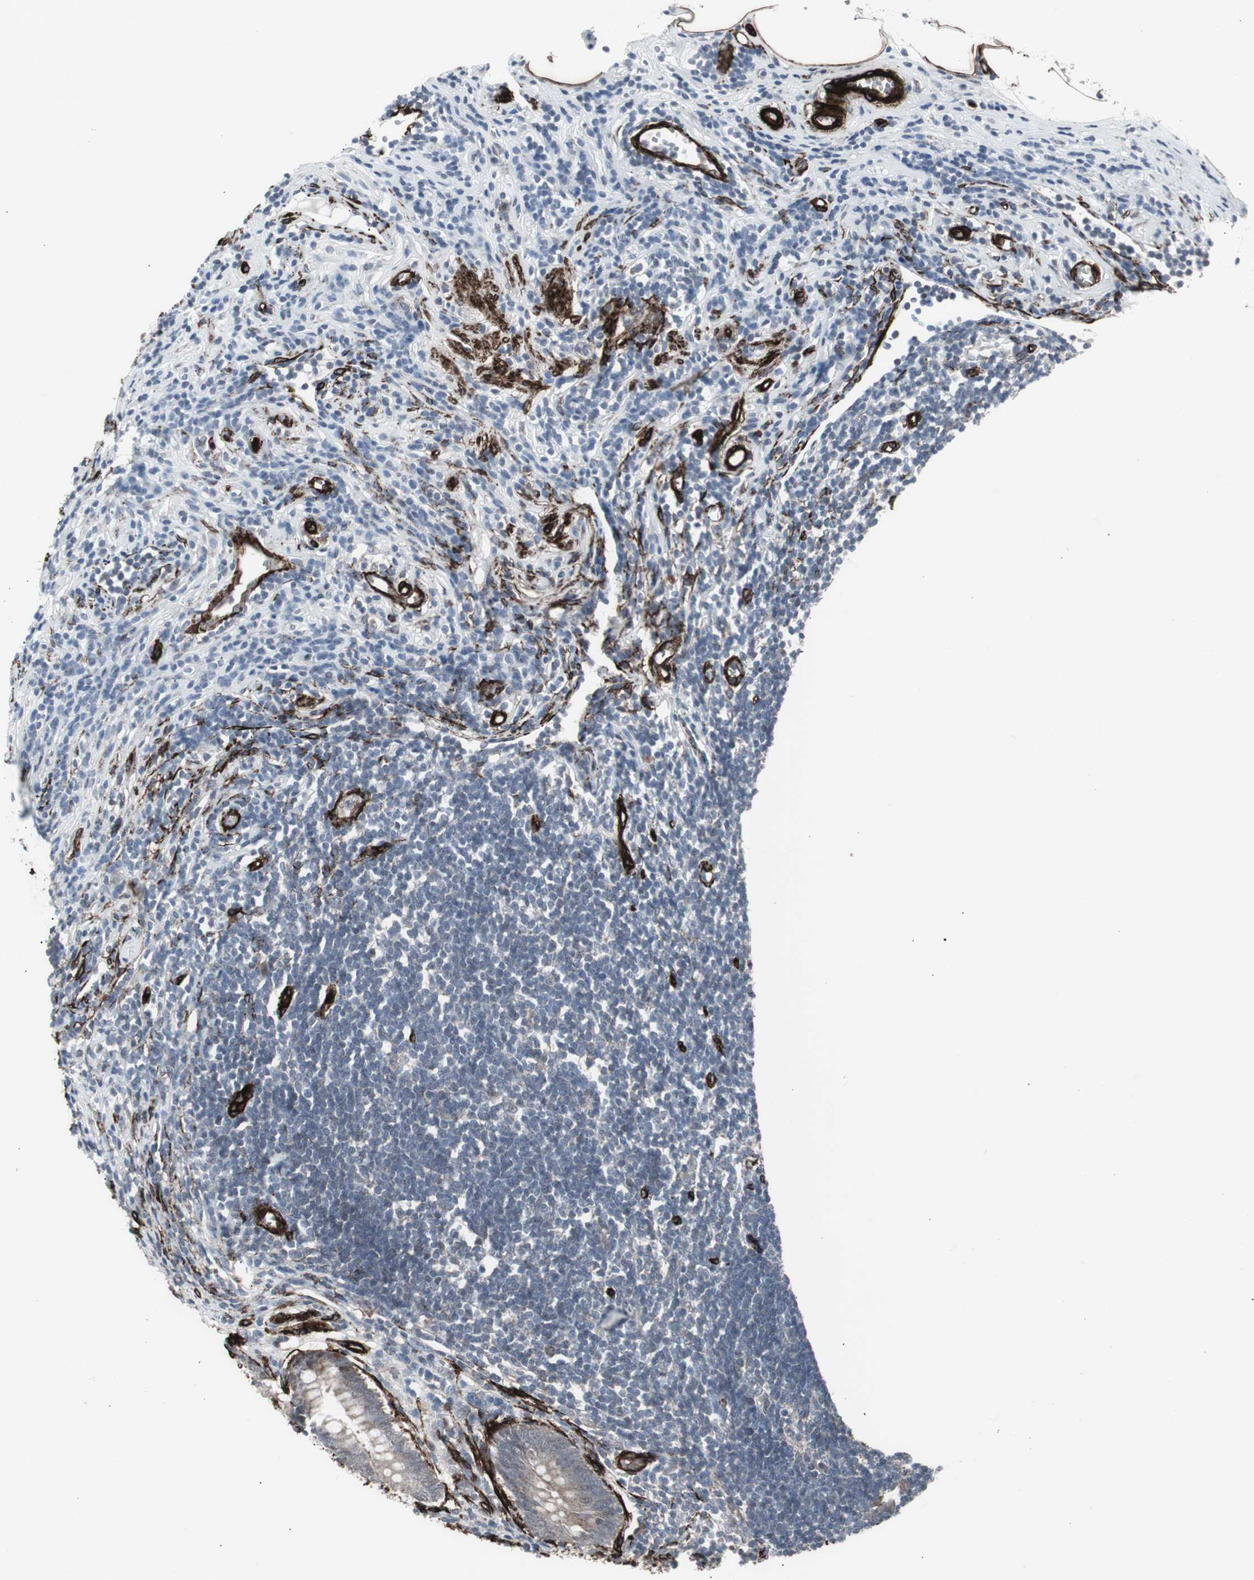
{"staining": {"intensity": "weak", "quantity": "25%-75%", "location": "cytoplasmic/membranous"}, "tissue": "appendix", "cell_type": "Glandular cells", "image_type": "normal", "snomed": [{"axis": "morphology", "description": "Normal tissue, NOS"}, {"axis": "topography", "description": "Appendix"}], "caption": "Human appendix stained with a brown dye exhibits weak cytoplasmic/membranous positive expression in approximately 25%-75% of glandular cells.", "gene": "PDGFA", "patient": {"sex": "female", "age": 50}}